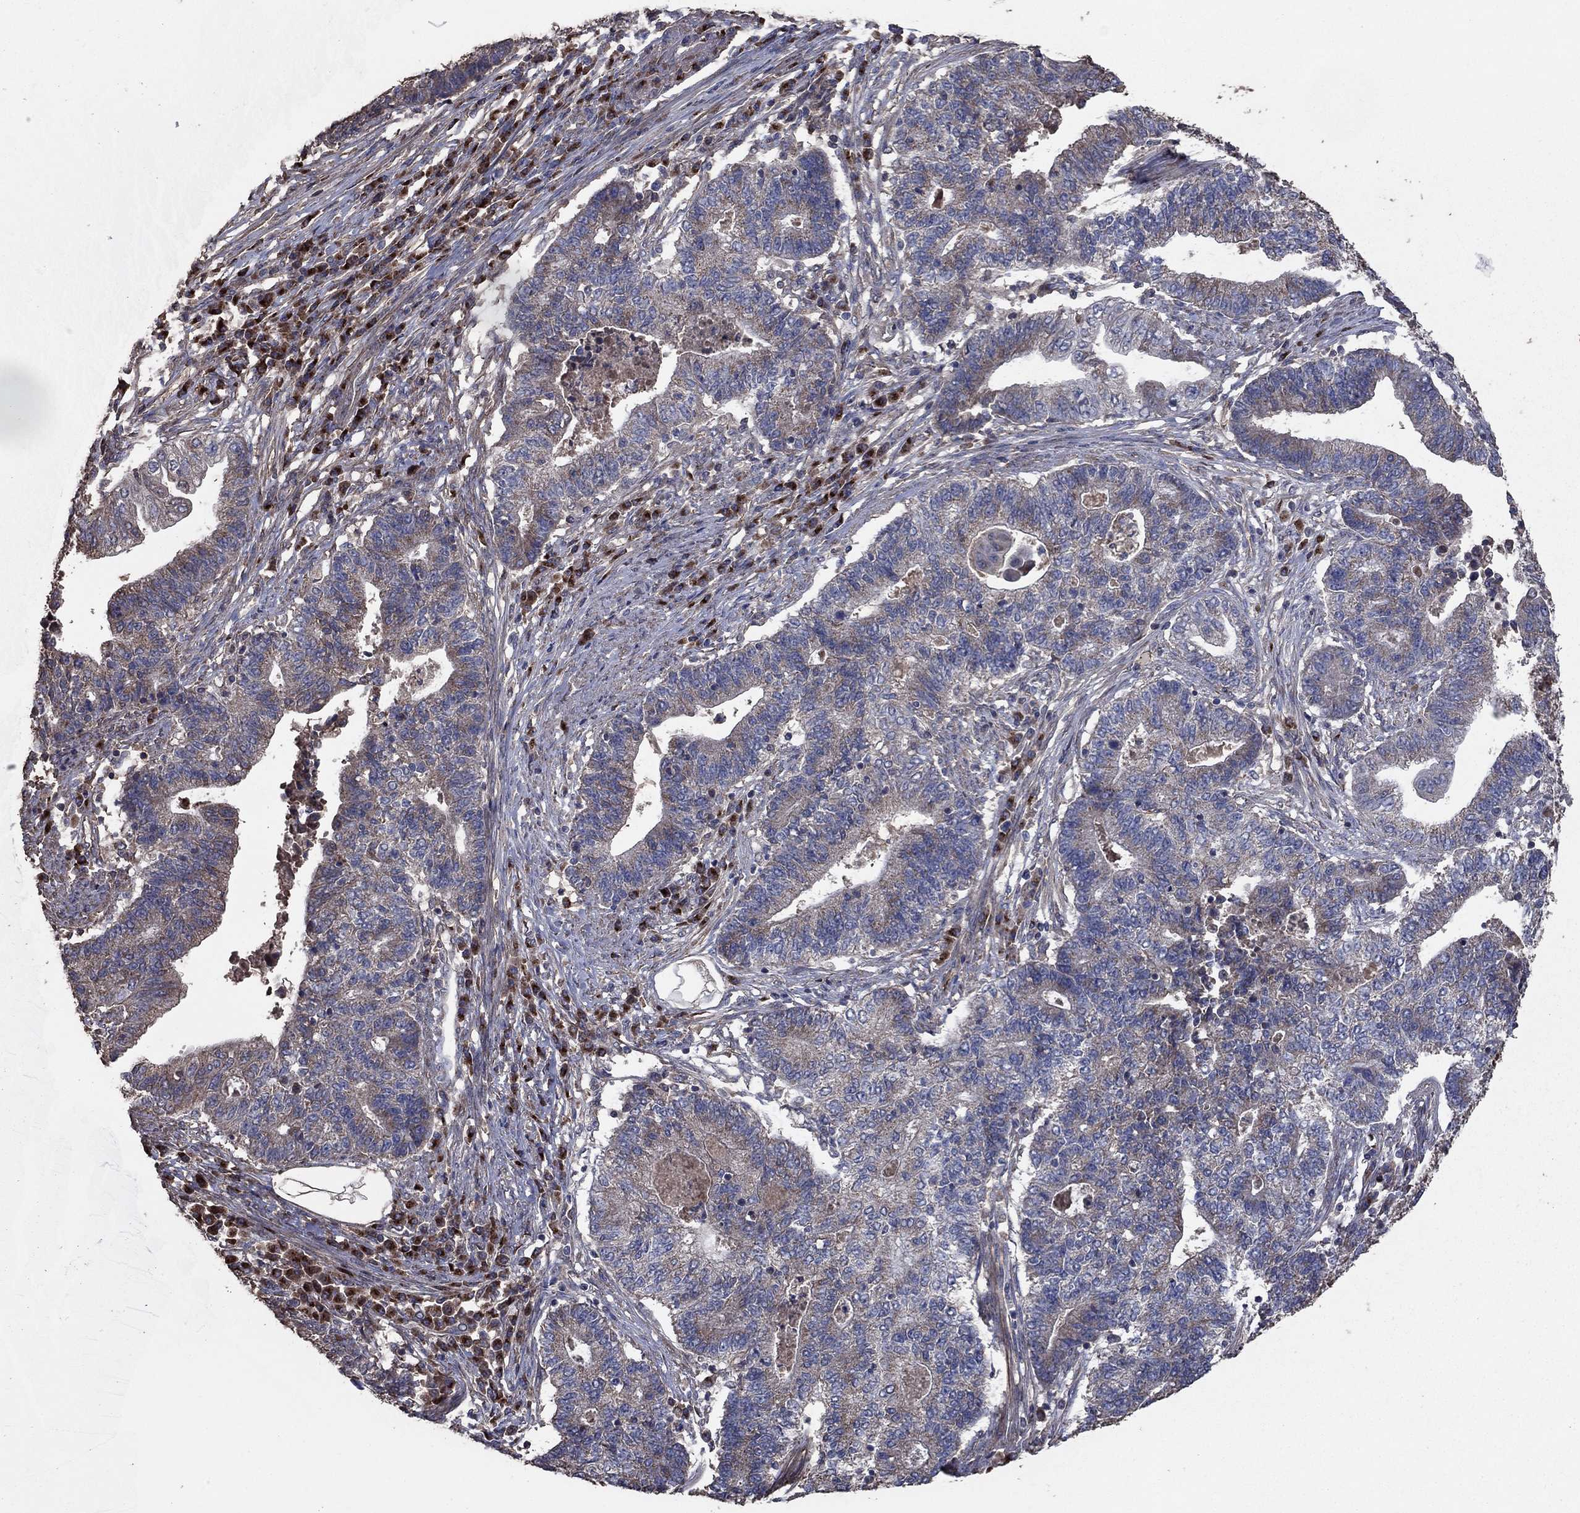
{"staining": {"intensity": "weak", "quantity": "<25%", "location": "cytoplasmic/membranous"}, "tissue": "endometrial cancer", "cell_type": "Tumor cells", "image_type": "cancer", "snomed": [{"axis": "morphology", "description": "Adenocarcinoma, NOS"}, {"axis": "topography", "description": "Uterus"}, {"axis": "topography", "description": "Endometrium"}], "caption": "Micrograph shows no significant protein expression in tumor cells of adenocarcinoma (endometrial).", "gene": "FLT4", "patient": {"sex": "female", "age": 54}}